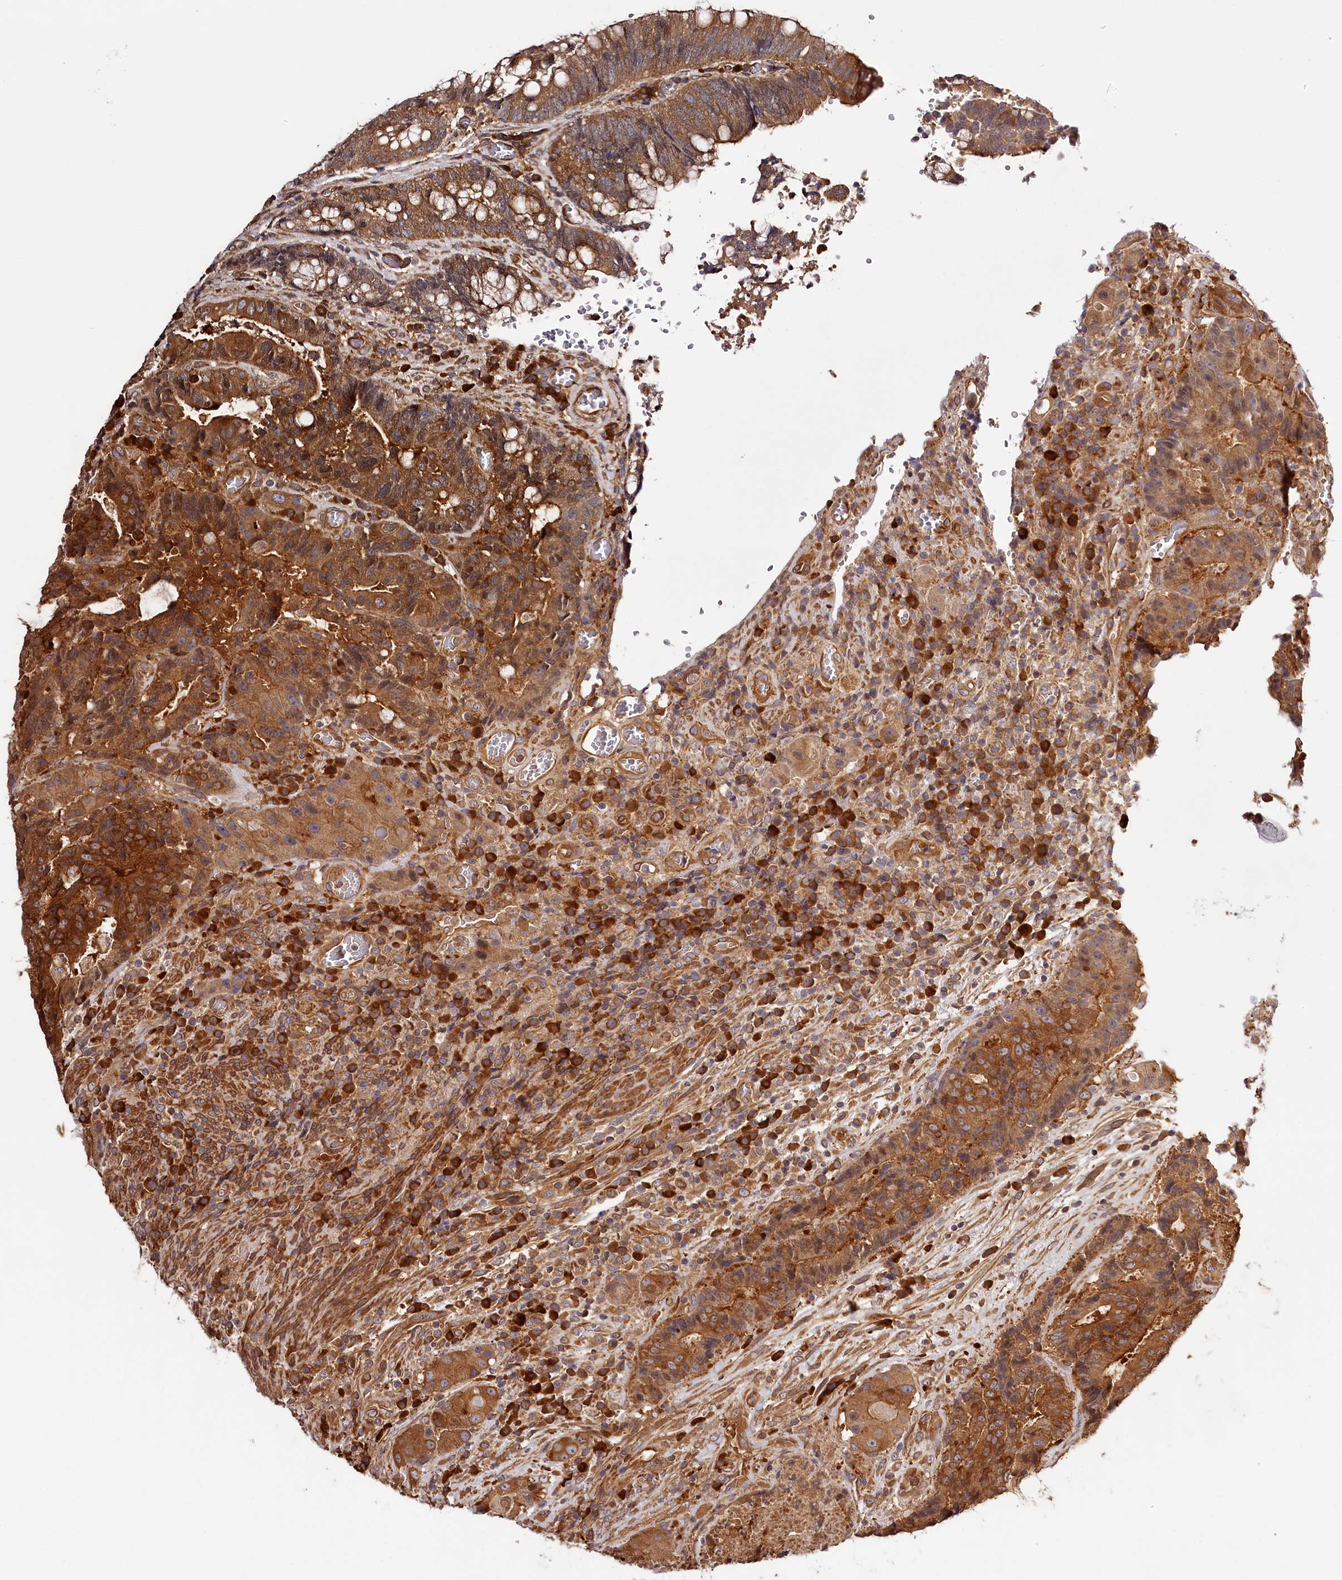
{"staining": {"intensity": "strong", "quantity": ">75%", "location": "cytoplasmic/membranous"}, "tissue": "colorectal cancer", "cell_type": "Tumor cells", "image_type": "cancer", "snomed": [{"axis": "morphology", "description": "Adenocarcinoma, NOS"}, {"axis": "topography", "description": "Rectum"}], "caption": "This histopathology image reveals immunohistochemistry (IHC) staining of human adenocarcinoma (colorectal), with high strong cytoplasmic/membranous expression in about >75% of tumor cells.", "gene": "TARS1", "patient": {"sex": "male", "age": 69}}